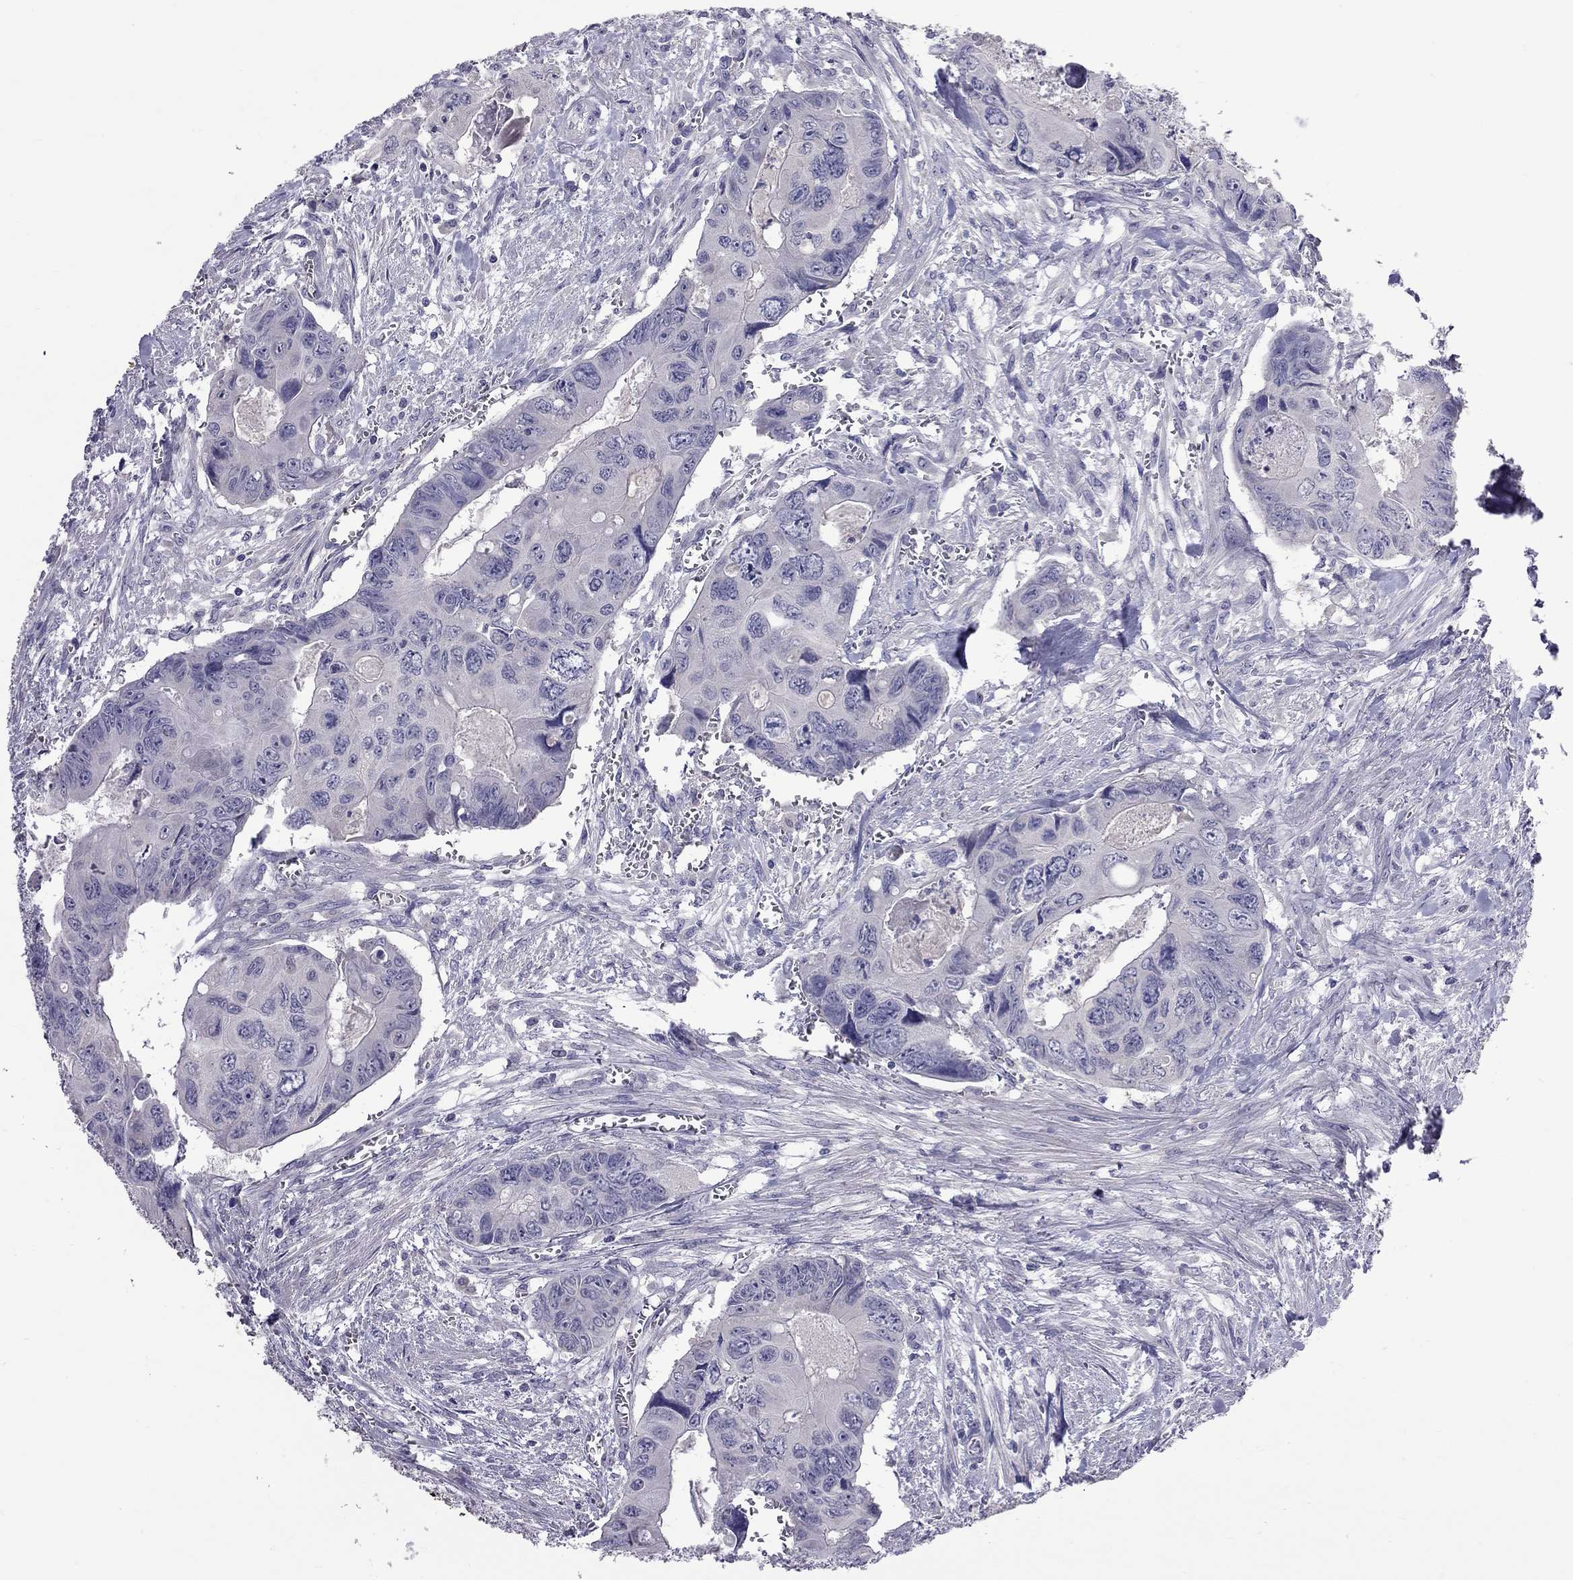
{"staining": {"intensity": "negative", "quantity": "none", "location": "none"}, "tissue": "colorectal cancer", "cell_type": "Tumor cells", "image_type": "cancer", "snomed": [{"axis": "morphology", "description": "Adenocarcinoma, NOS"}, {"axis": "topography", "description": "Rectum"}], "caption": "Tumor cells are negative for brown protein staining in colorectal cancer (adenocarcinoma).", "gene": "CFAP91", "patient": {"sex": "male", "age": 62}}